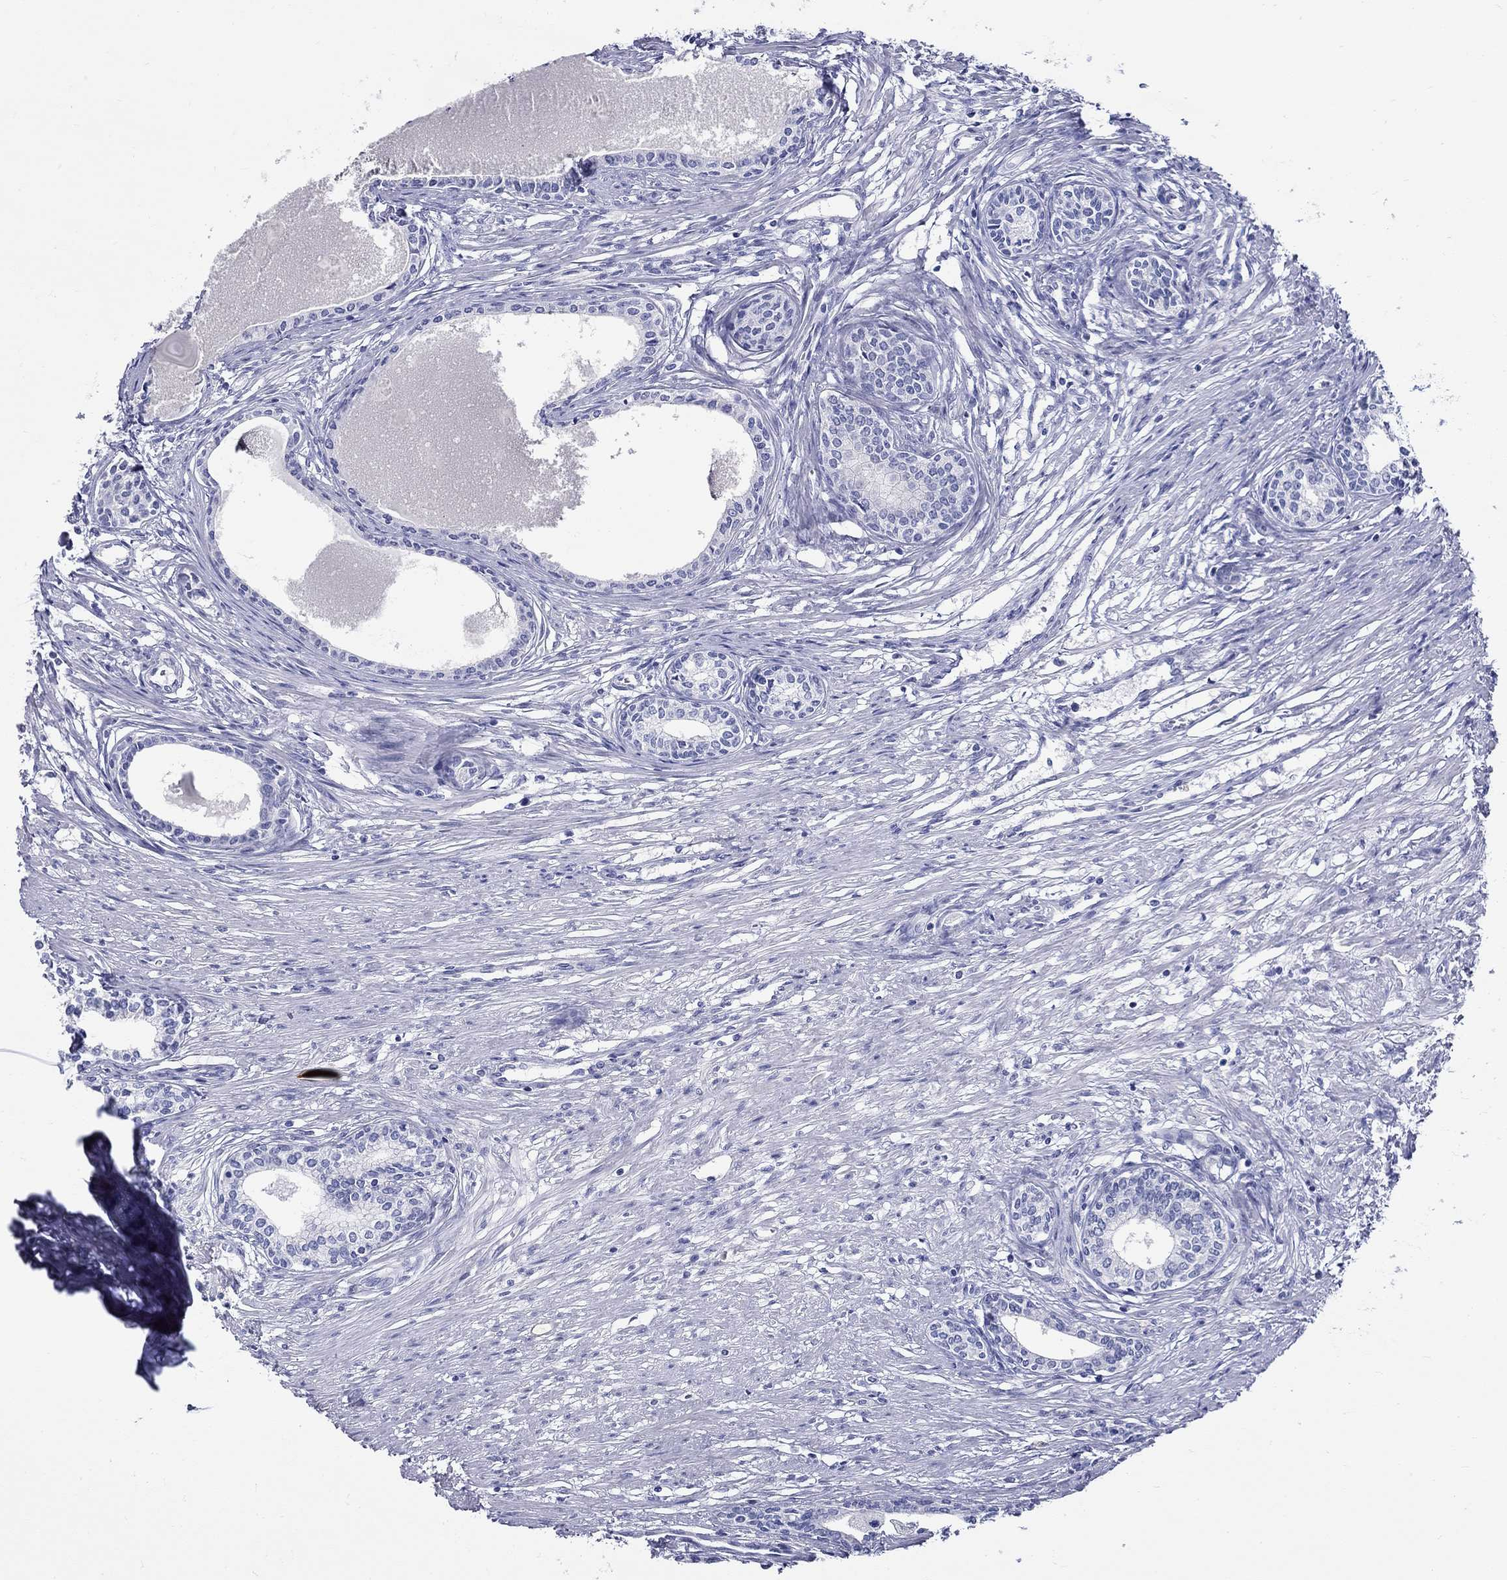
{"staining": {"intensity": "negative", "quantity": "none", "location": "none"}, "tissue": "prostate", "cell_type": "Glandular cells", "image_type": "normal", "snomed": [{"axis": "morphology", "description": "Normal tissue, NOS"}, {"axis": "topography", "description": "Prostate"}], "caption": "This is a image of immunohistochemistry staining of normal prostate, which shows no expression in glandular cells.", "gene": "CRYGS", "patient": {"sex": "male", "age": 60}}